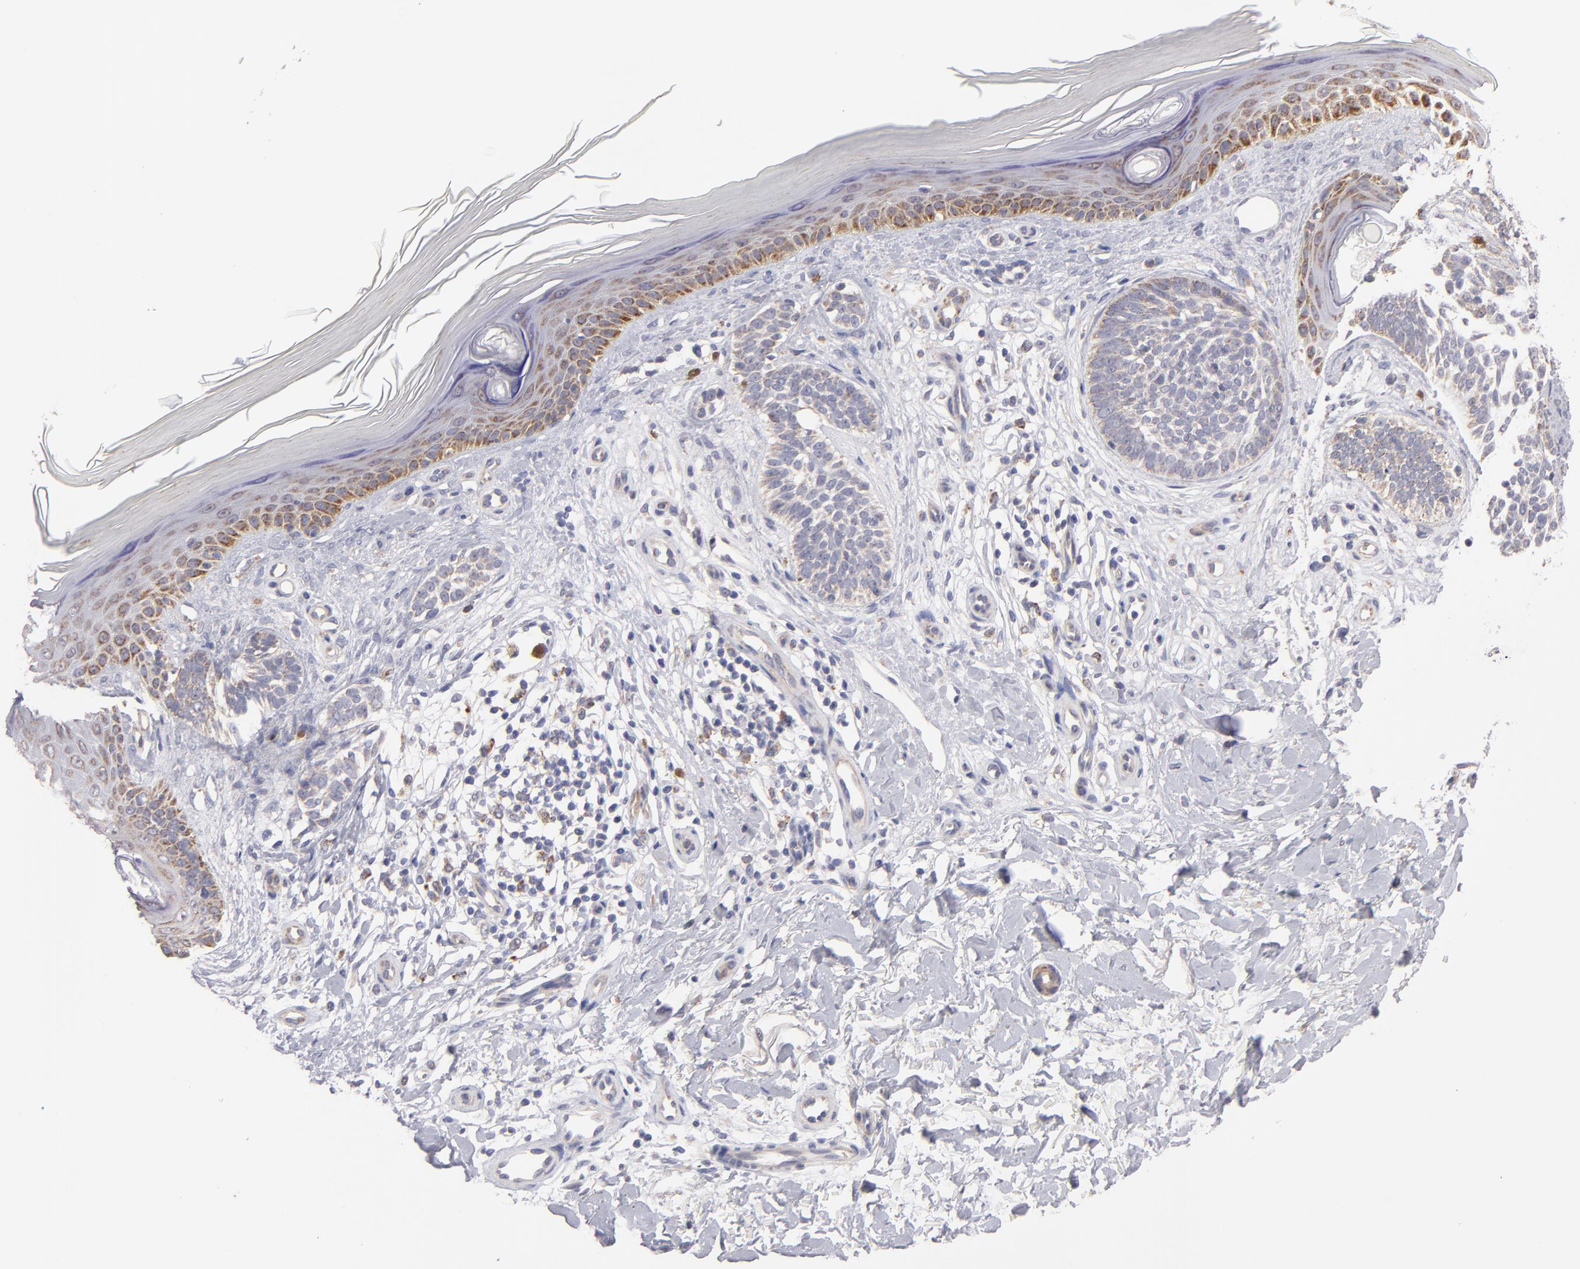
{"staining": {"intensity": "weak", "quantity": "<25%", "location": "cytoplasmic/membranous"}, "tissue": "skin cancer", "cell_type": "Tumor cells", "image_type": "cancer", "snomed": [{"axis": "morphology", "description": "Normal tissue, NOS"}, {"axis": "morphology", "description": "Basal cell carcinoma"}, {"axis": "topography", "description": "Skin"}], "caption": "Skin basal cell carcinoma was stained to show a protein in brown. There is no significant expression in tumor cells. The staining is performed using DAB (3,3'-diaminobenzidine) brown chromogen with nuclei counter-stained in using hematoxylin.", "gene": "HCCS", "patient": {"sex": "female", "age": 58}}